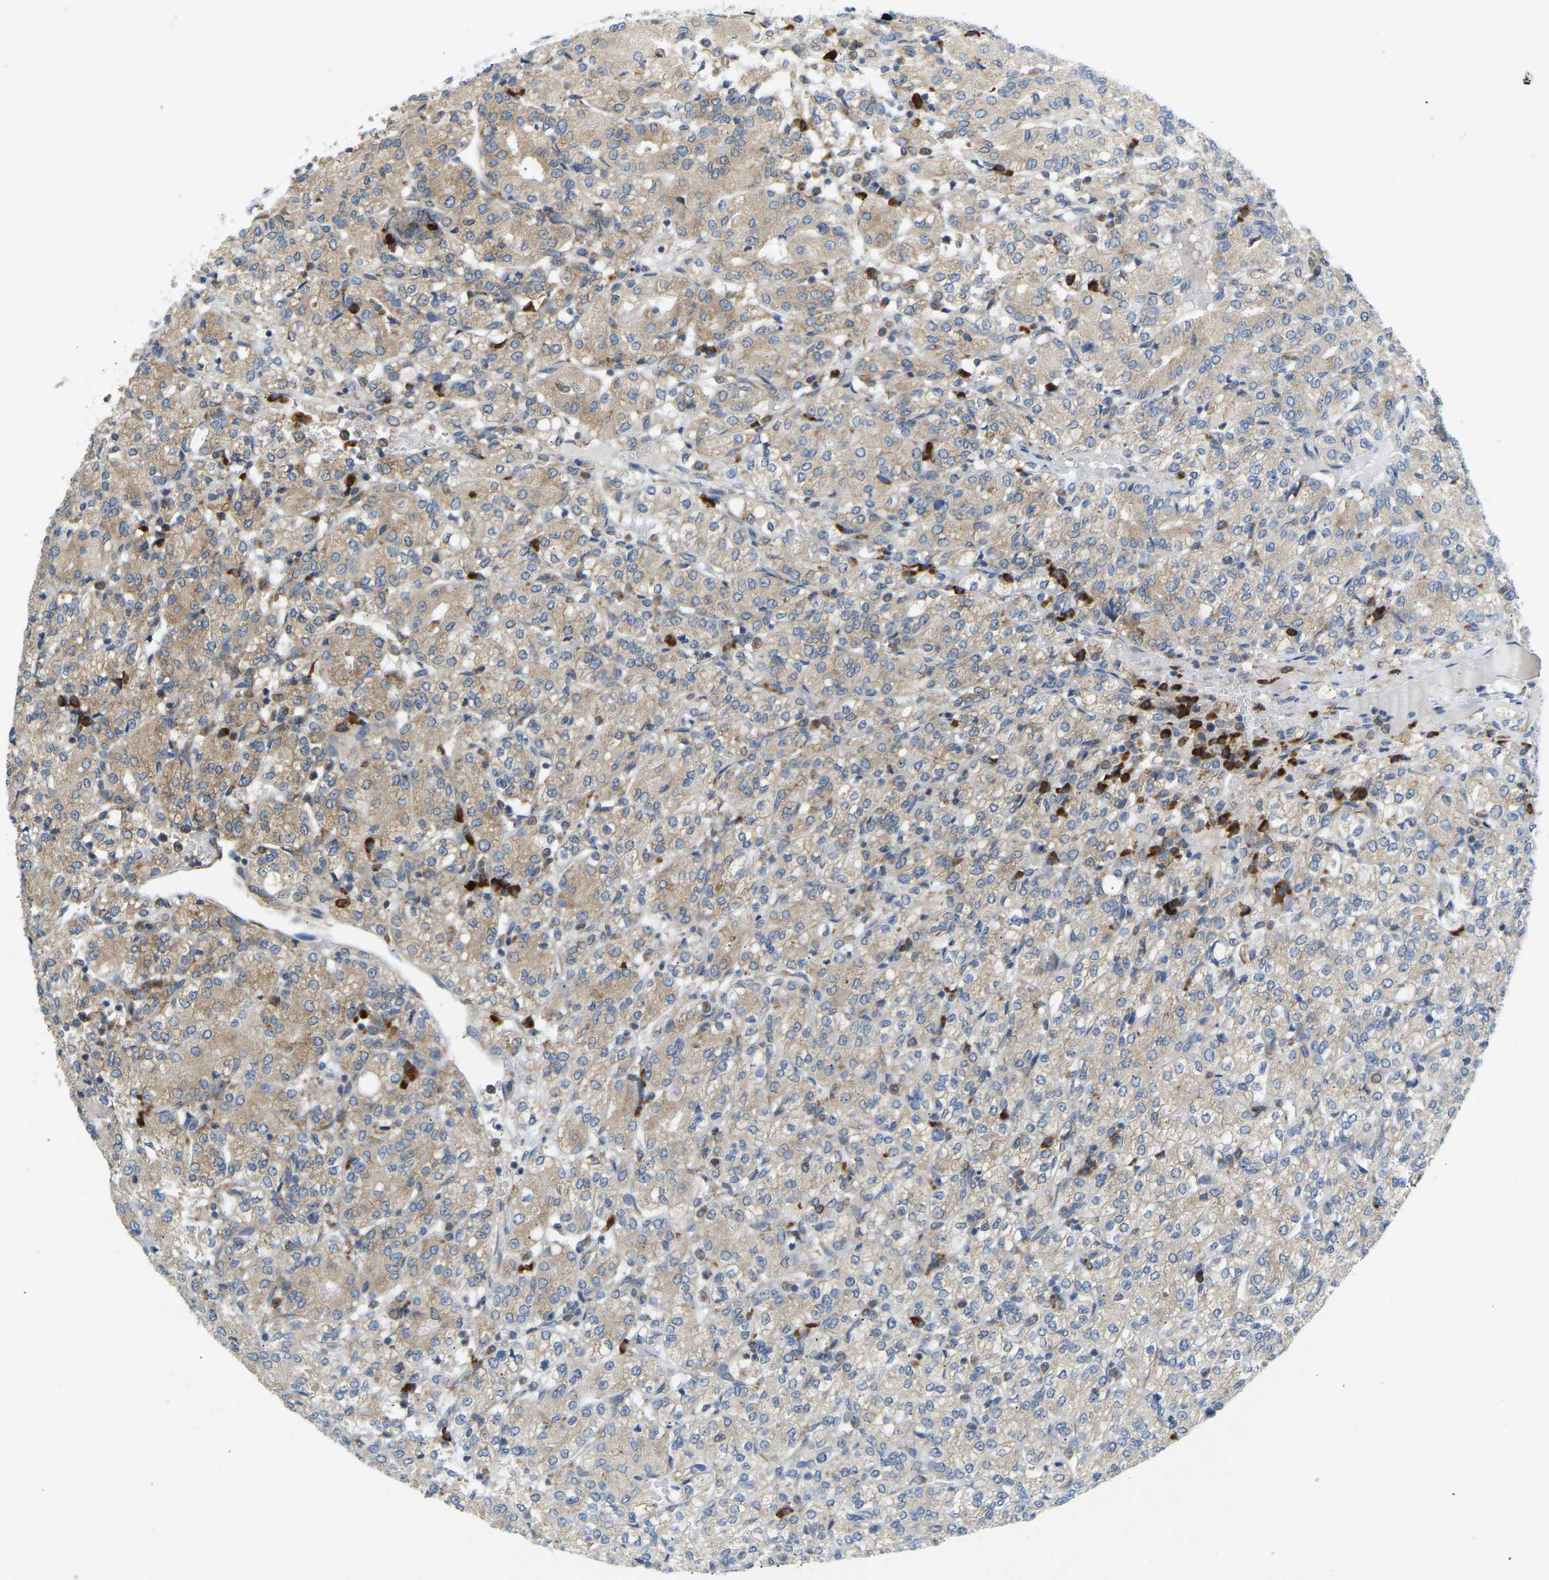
{"staining": {"intensity": "moderate", "quantity": ">75%", "location": "cytoplasmic/membranous"}, "tissue": "renal cancer", "cell_type": "Tumor cells", "image_type": "cancer", "snomed": [{"axis": "morphology", "description": "Adenocarcinoma, NOS"}, {"axis": "topography", "description": "Kidney"}], "caption": "Protein expression analysis of renal cancer (adenocarcinoma) demonstrates moderate cytoplasmic/membranous expression in about >75% of tumor cells.", "gene": "SND1", "patient": {"sex": "male", "age": 77}}